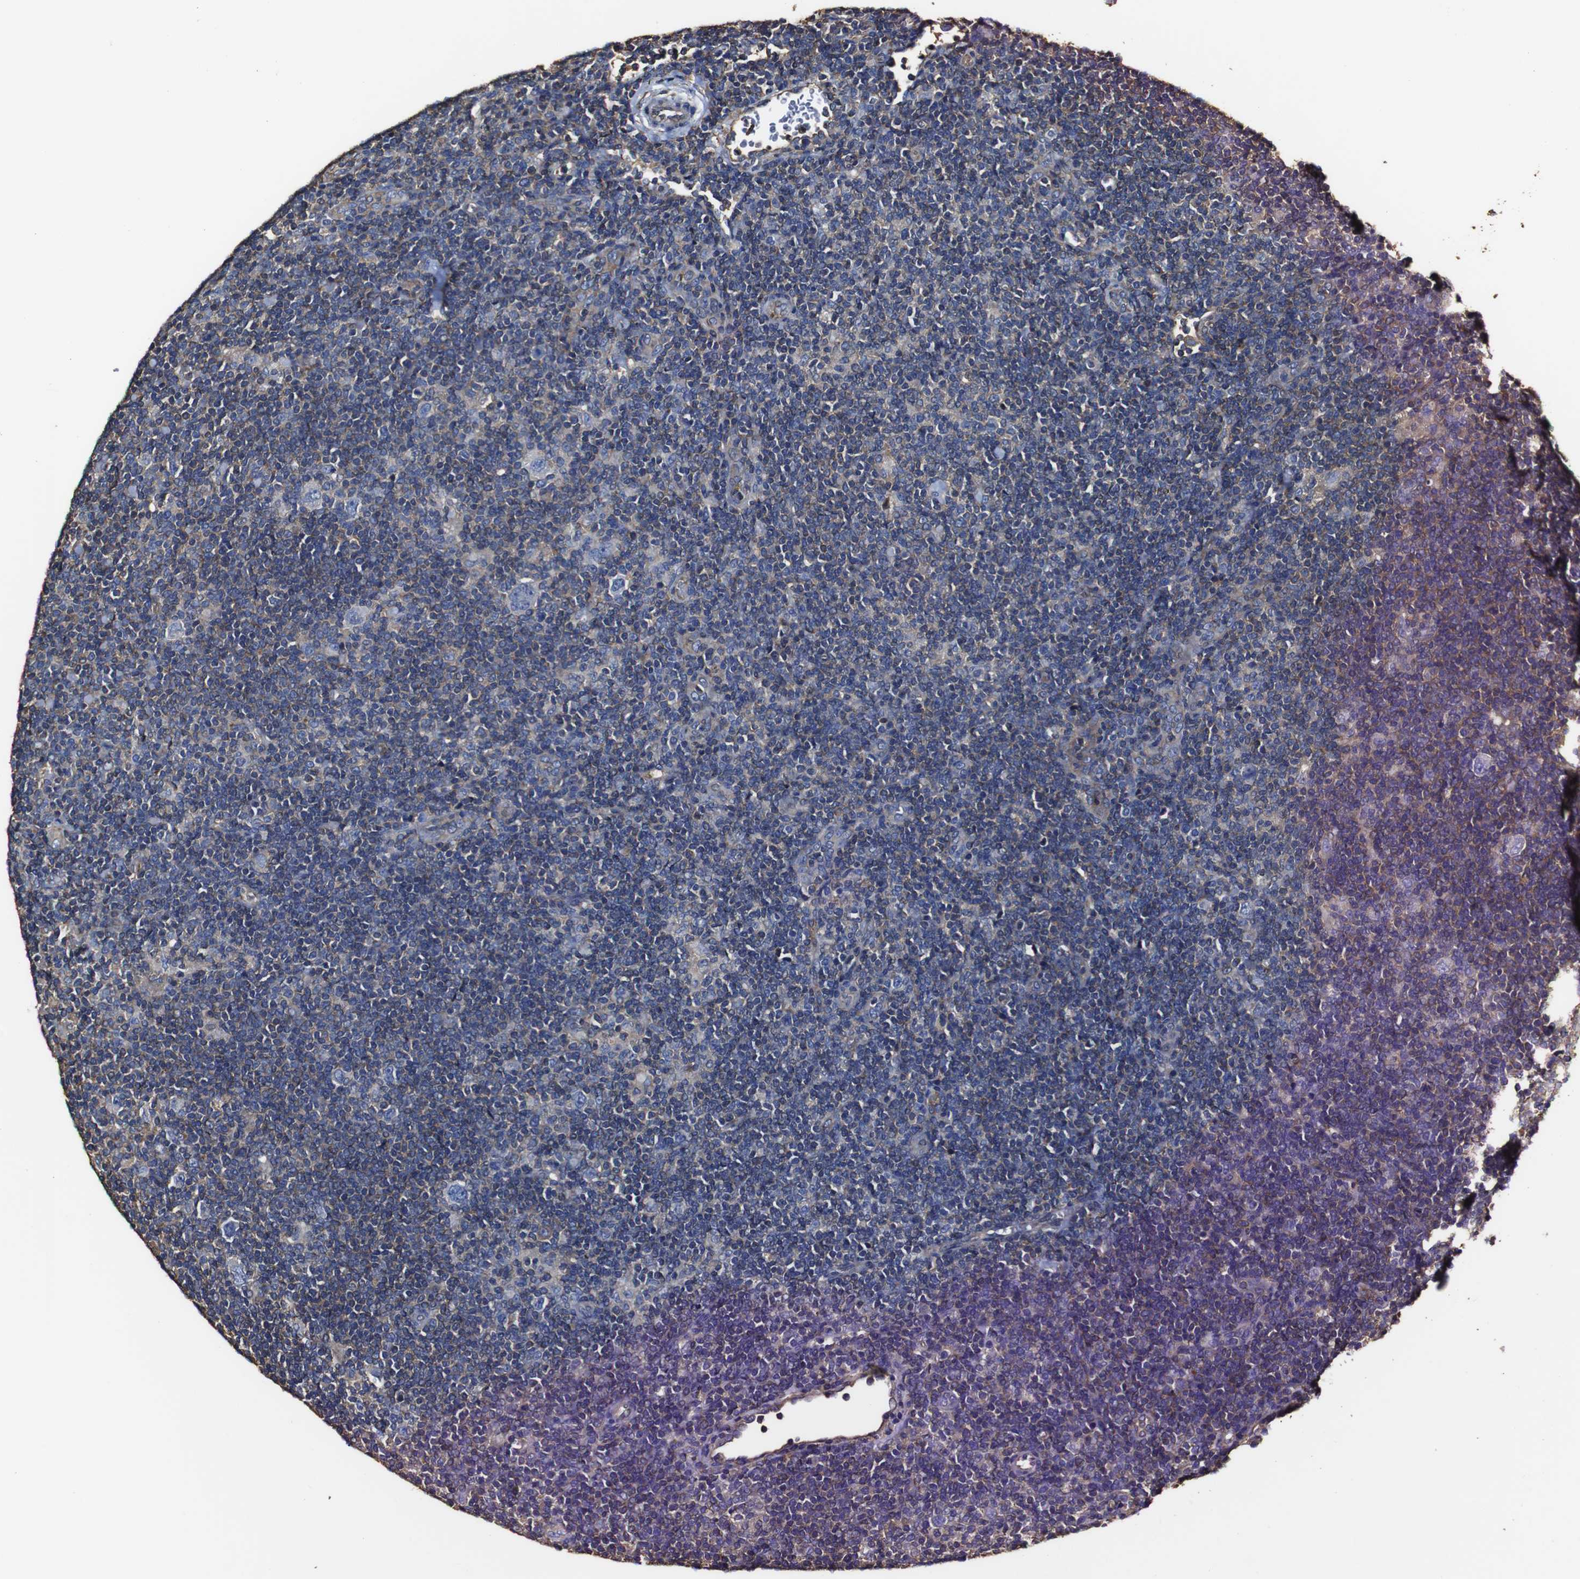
{"staining": {"intensity": "negative", "quantity": "none", "location": "none"}, "tissue": "lymphoma", "cell_type": "Tumor cells", "image_type": "cancer", "snomed": [{"axis": "morphology", "description": "Hodgkin's disease, NOS"}, {"axis": "topography", "description": "Lymph node"}], "caption": "Immunohistochemical staining of human Hodgkin's disease displays no significant expression in tumor cells. The staining was performed using DAB to visualize the protein expression in brown, while the nuclei were stained in blue with hematoxylin (Magnification: 20x).", "gene": "MSN", "patient": {"sex": "female", "age": 57}}